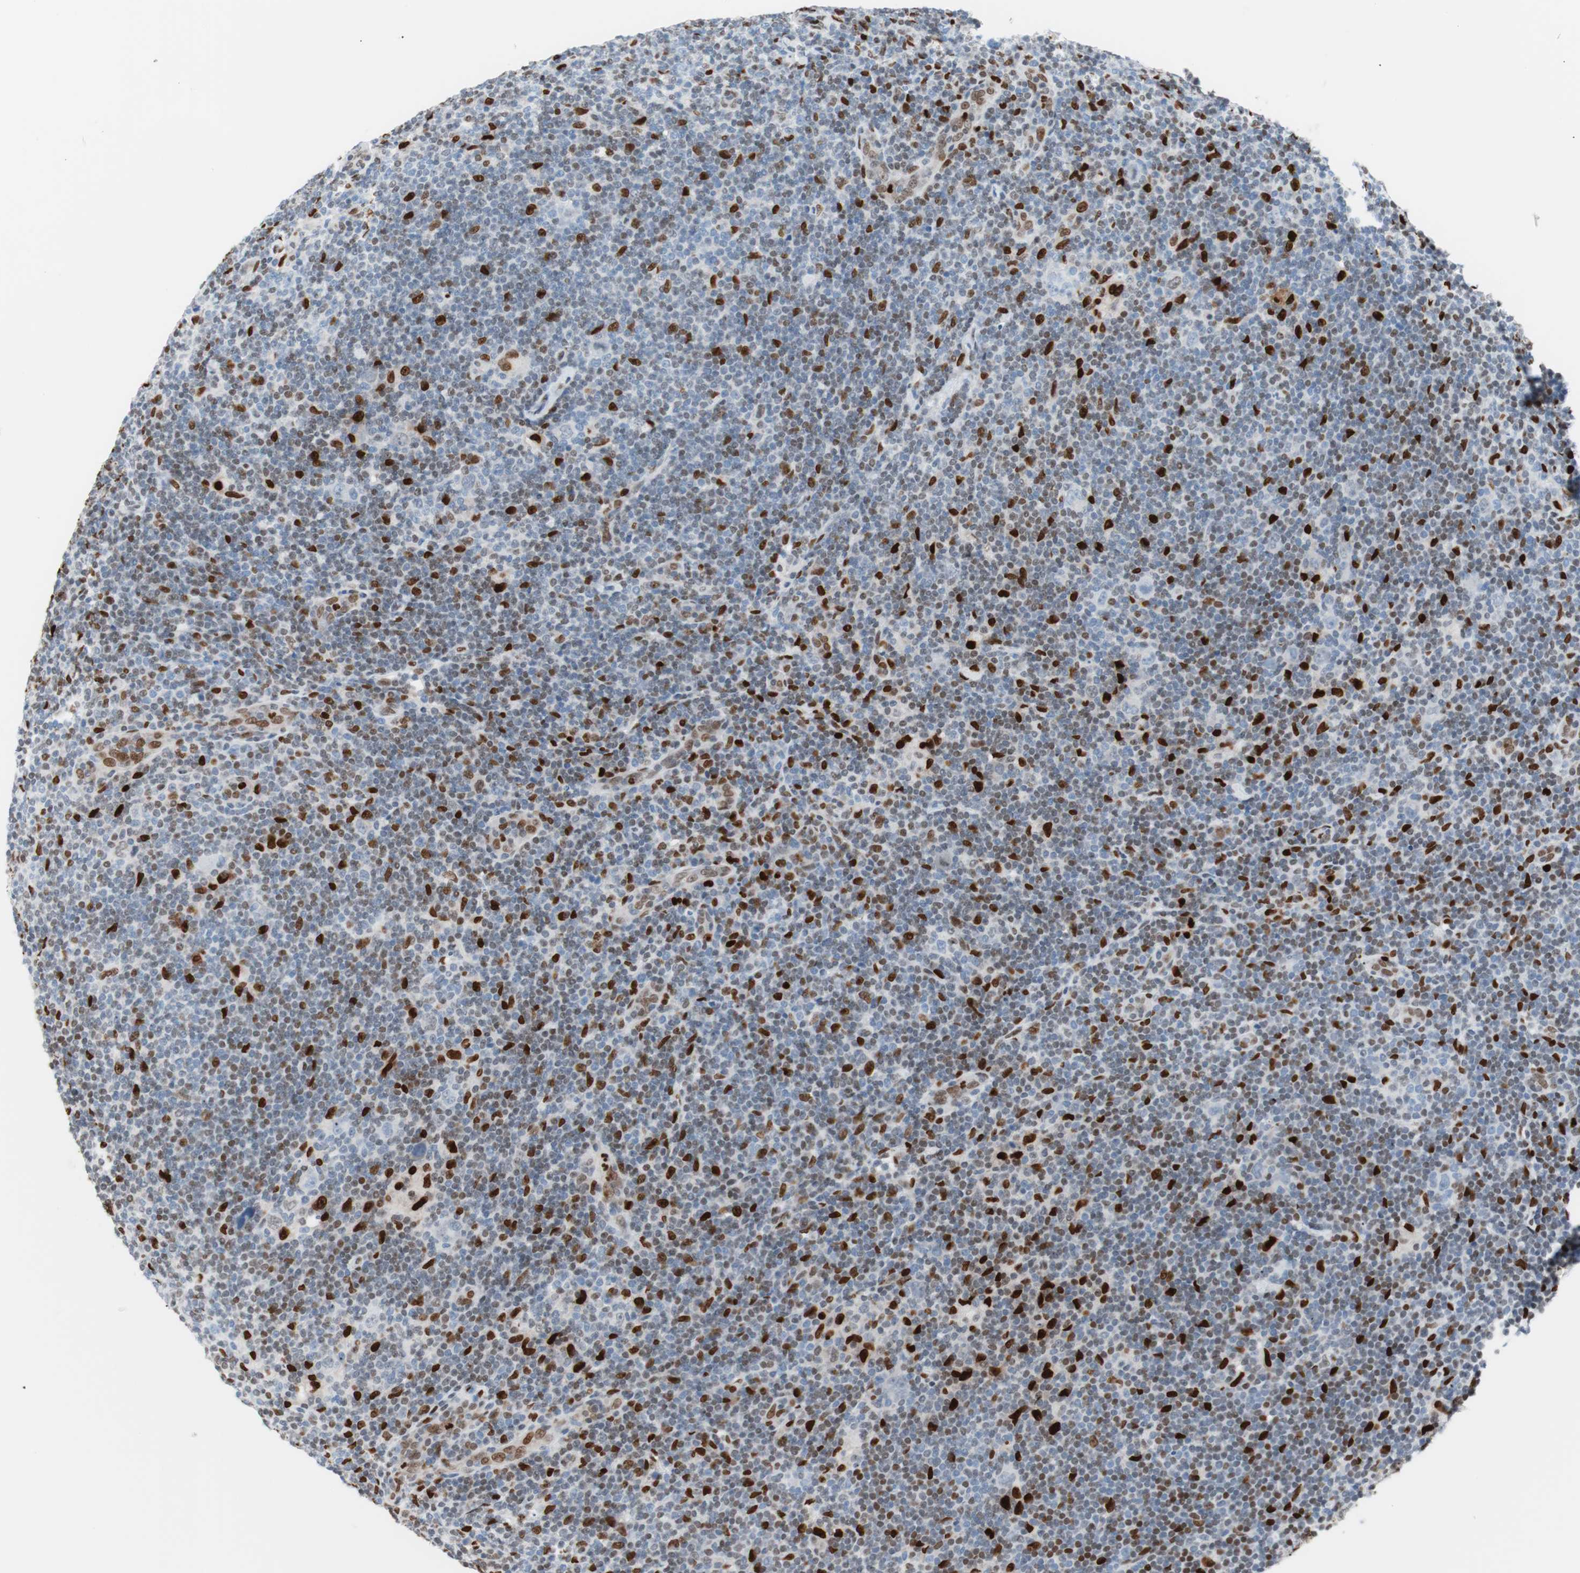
{"staining": {"intensity": "negative", "quantity": "none", "location": "none"}, "tissue": "lymphoma", "cell_type": "Tumor cells", "image_type": "cancer", "snomed": [{"axis": "morphology", "description": "Hodgkin's disease, NOS"}, {"axis": "topography", "description": "Lymph node"}], "caption": "Tumor cells are negative for protein expression in human Hodgkin's disease.", "gene": "CEBPB", "patient": {"sex": "female", "age": 57}}